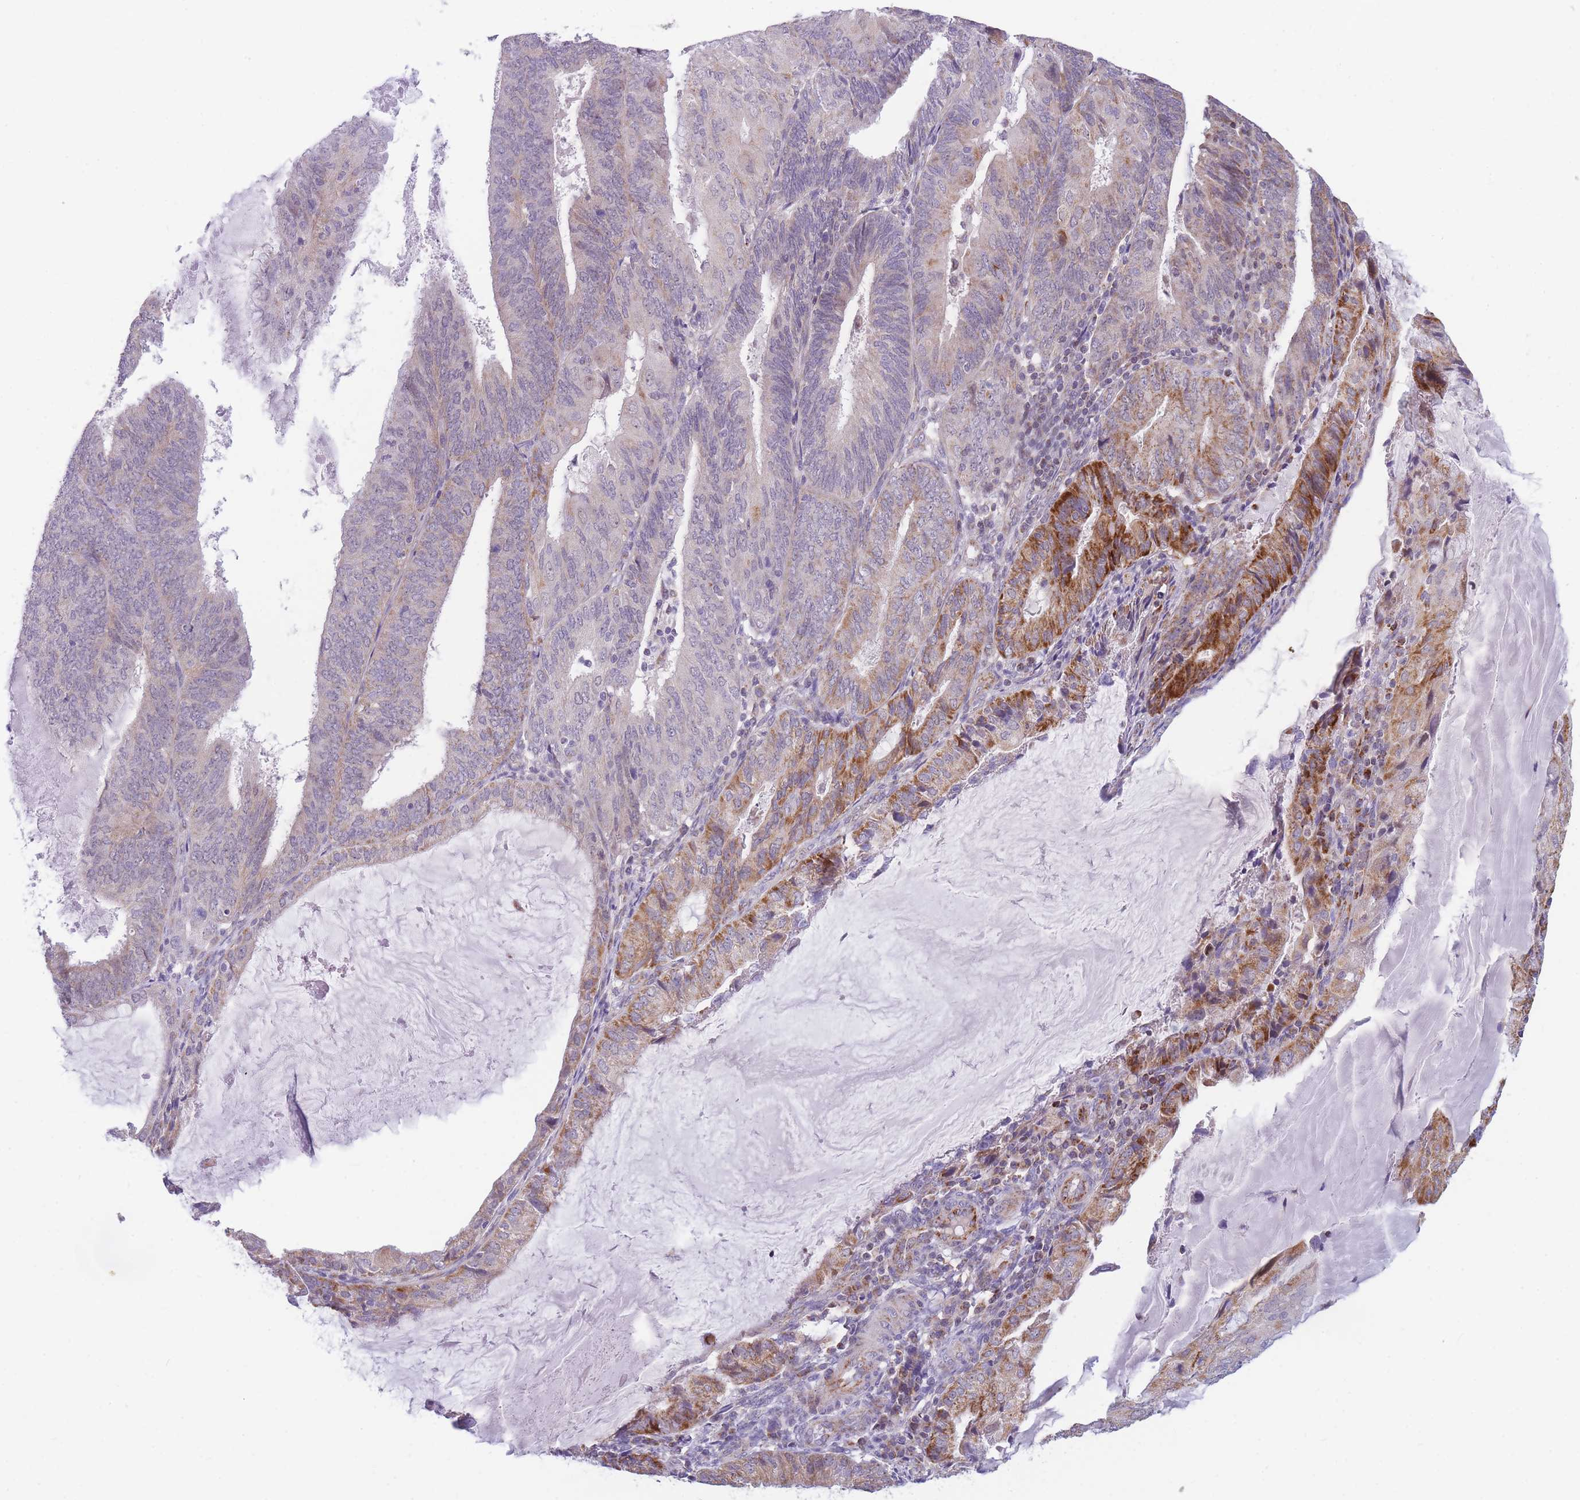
{"staining": {"intensity": "strong", "quantity": "<25%", "location": "cytoplasmic/membranous"}, "tissue": "endometrial cancer", "cell_type": "Tumor cells", "image_type": "cancer", "snomed": [{"axis": "morphology", "description": "Adenocarcinoma, NOS"}, {"axis": "topography", "description": "Endometrium"}], "caption": "Immunohistochemical staining of endometrial adenocarcinoma reveals medium levels of strong cytoplasmic/membranous protein positivity in about <25% of tumor cells. (Stains: DAB (3,3'-diaminobenzidine) in brown, nuclei in blue, Microscopy: brightfield microscopy at high magnification).", "gene": "DDX49", "patient": {"sex": "female", "age": 81}}